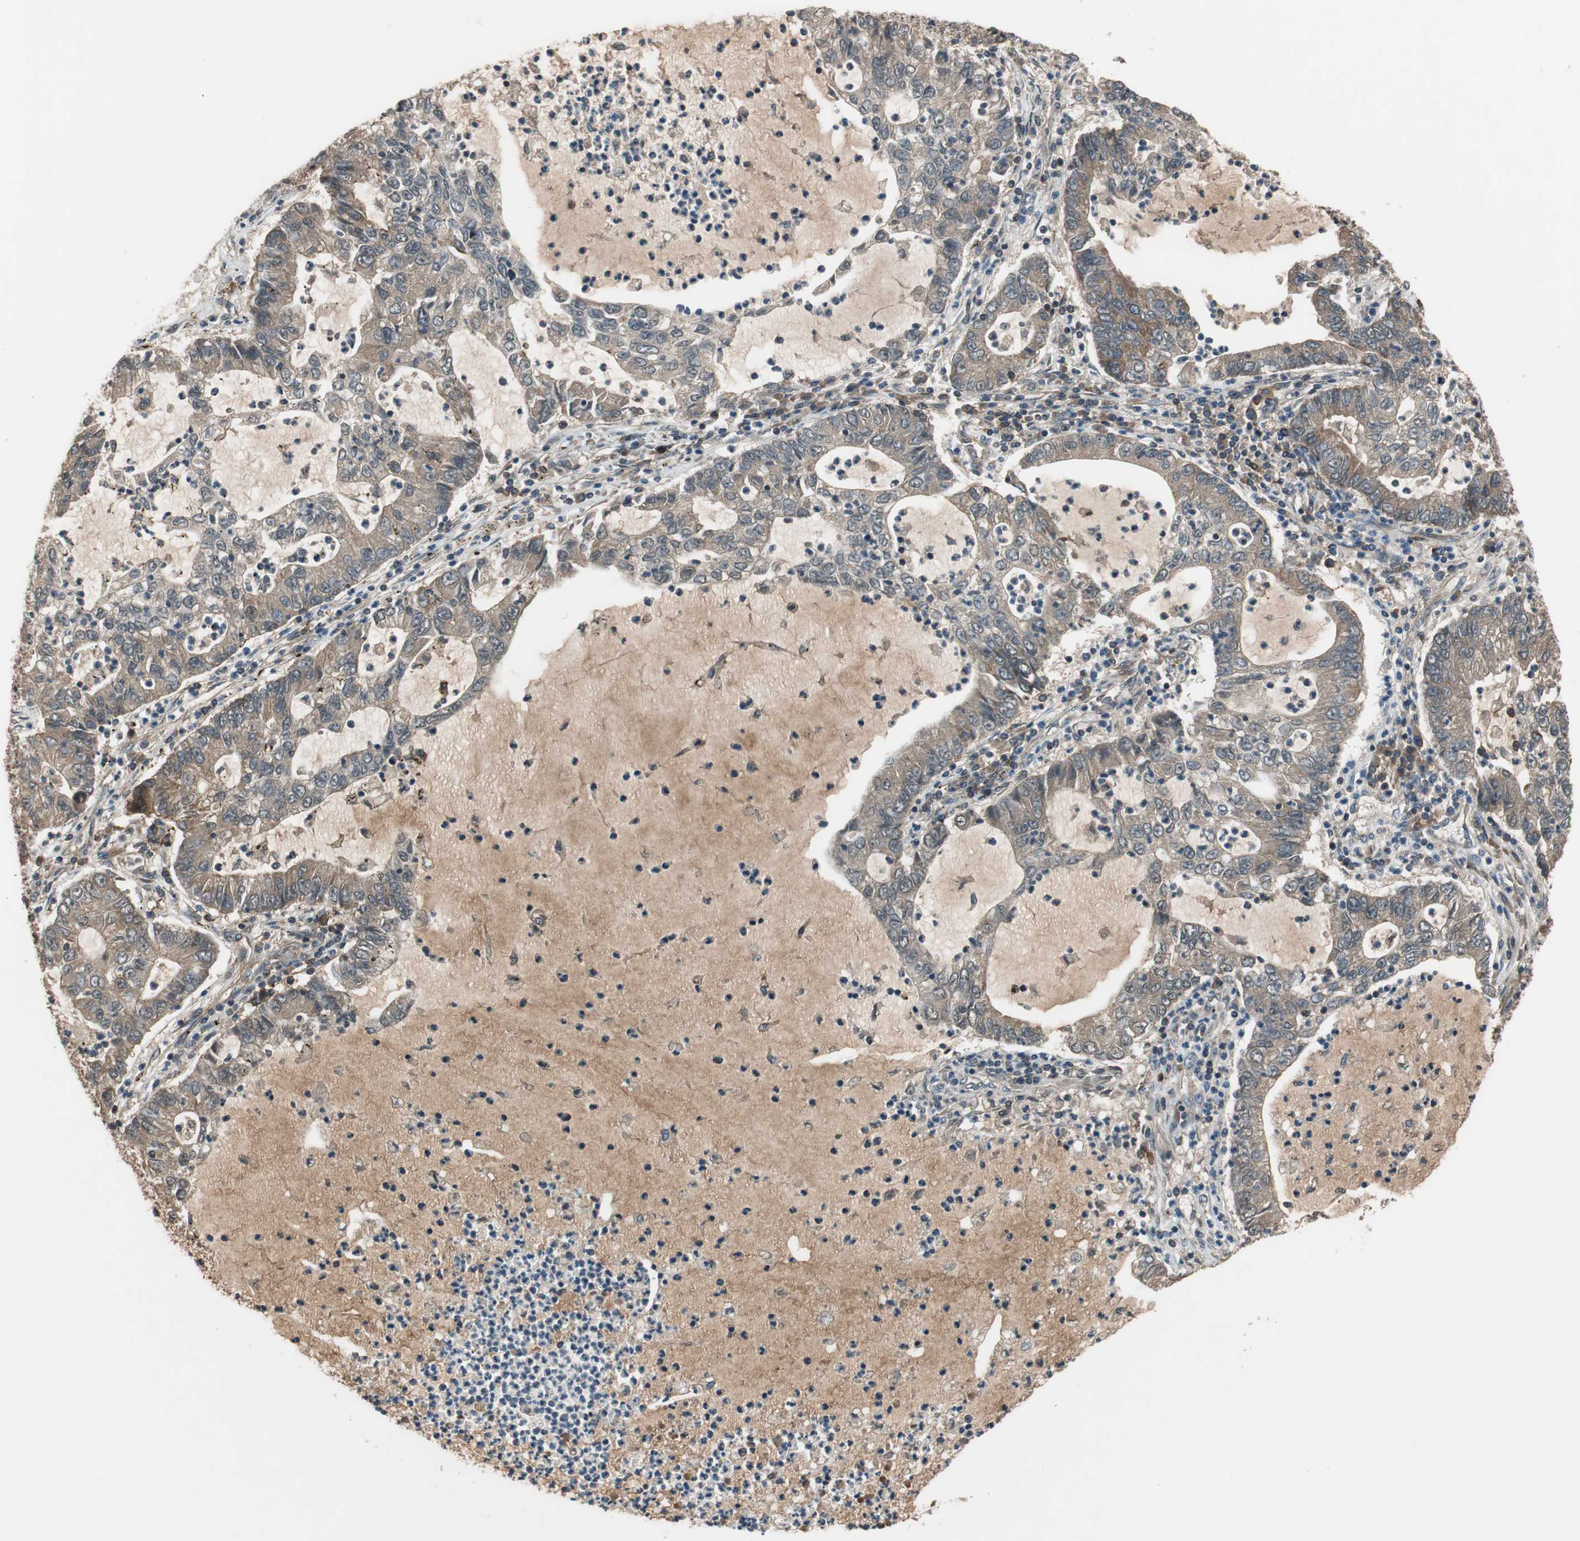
{"staining": {"intensity": "moderate", "quantity": ">75%", "location": "cytoplasmic/membranous"}, "tissue": "lung cancer", "cell_type": "Tumor cells", "image_type": "cancer", "snomed": [{"axis": "morphology", "description": "Adenocarcinoma, NOS"}, {"axis": "topography", "description": "Lung"}], "caption": "Moderate cytoplasmic/membranous expression for a protein is seen in approximately >75% of tumor cells of lung cancer (adenocarcinoma) using IHC.", "gene": "TMEM230", "patient": {"sex": "female", "age": 51}}